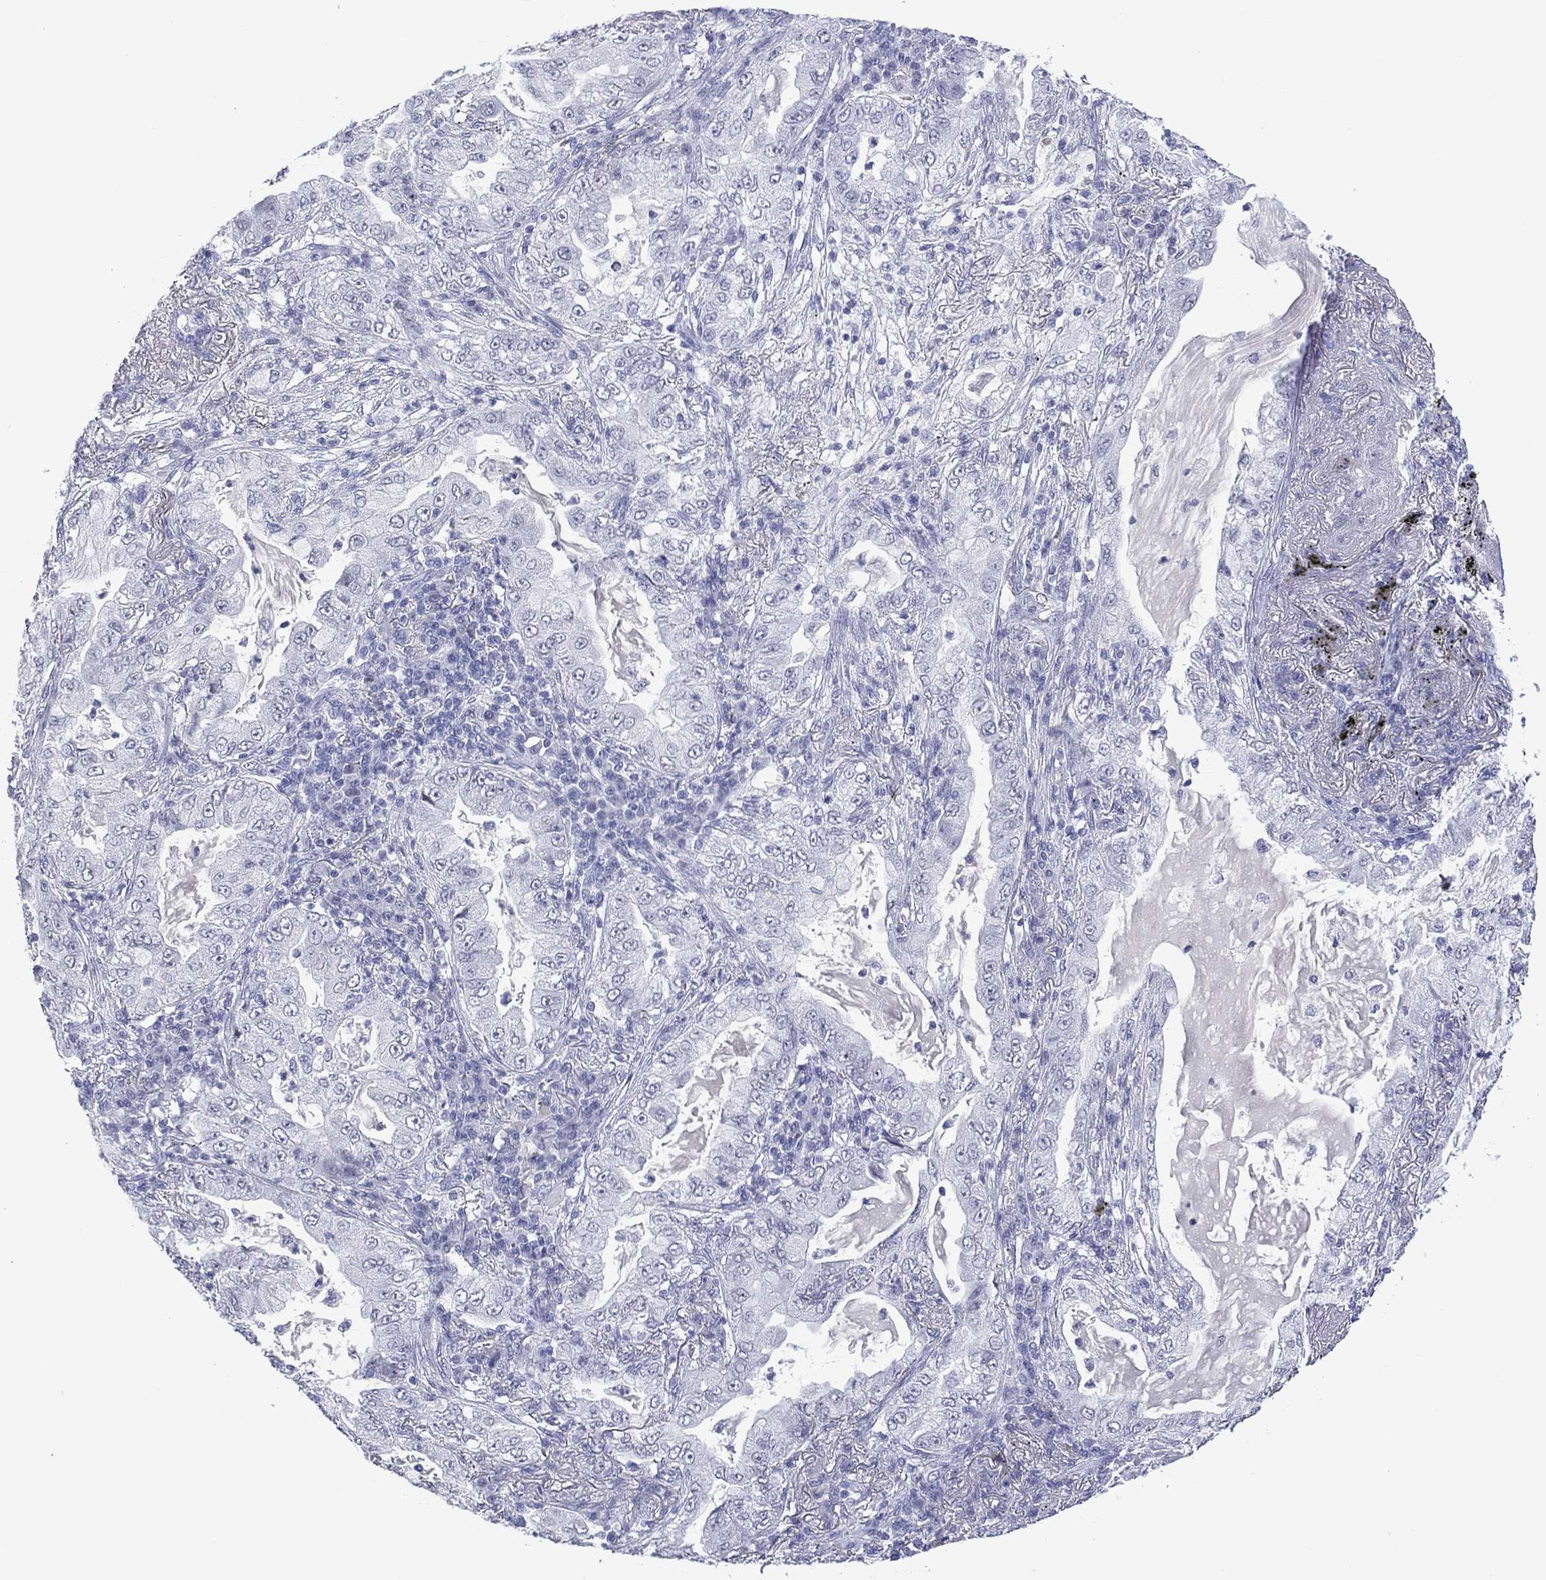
{"staining": {"intensity": "negative", "quantity": "none", "location": "none"}, "tissue": "lung cancer", "cell_type": "Tumor cells", "image_type": "cancer", "snomed": [{"axis": "morphology", "description": "Adenocarcinoma, NOS"}, {"axis": "topography", "description": "Lung"}], "caption": "The immunohistochemistry image has no significant expression in tumor cells of lung cancer (adenocarcinoma) tissue. (IHC, brightfield microscopy, high magnification).", "gene": "UTF1", "patient": {"sex": "female", "age": 73}}